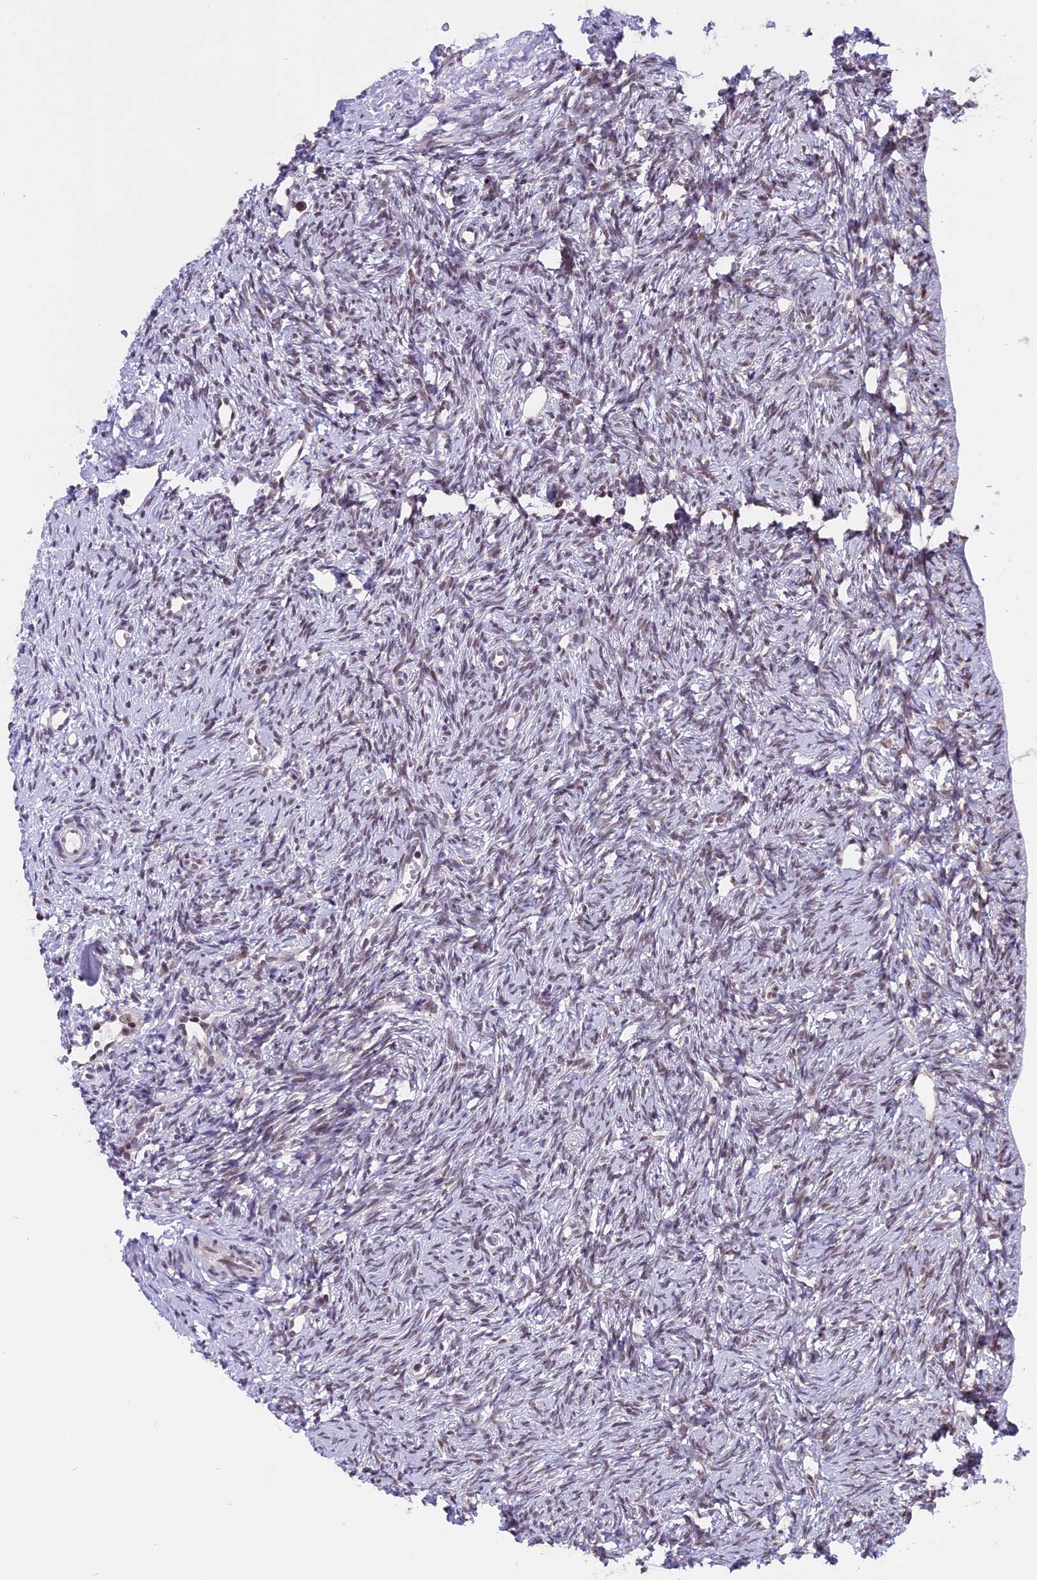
{"staining": {"intensity": "negative", "quantity": "none", "location": "none"}, "tissue": "ovary", "cell_type": "Follicle cells", "image_type": "normal", "snomed": [{"axis": "morphology", "description": "Normal tissue, NOS"}, {"axis": "topography", "description": "Ovary"}], "caption": "Immunohistochemistry (IHC) photomicrograph of normal human ovary stained for a protein (brown), which displays no expression in follicle cells.", "gene": "TADA3", "patient": {"sex": "female", "age": 51}}